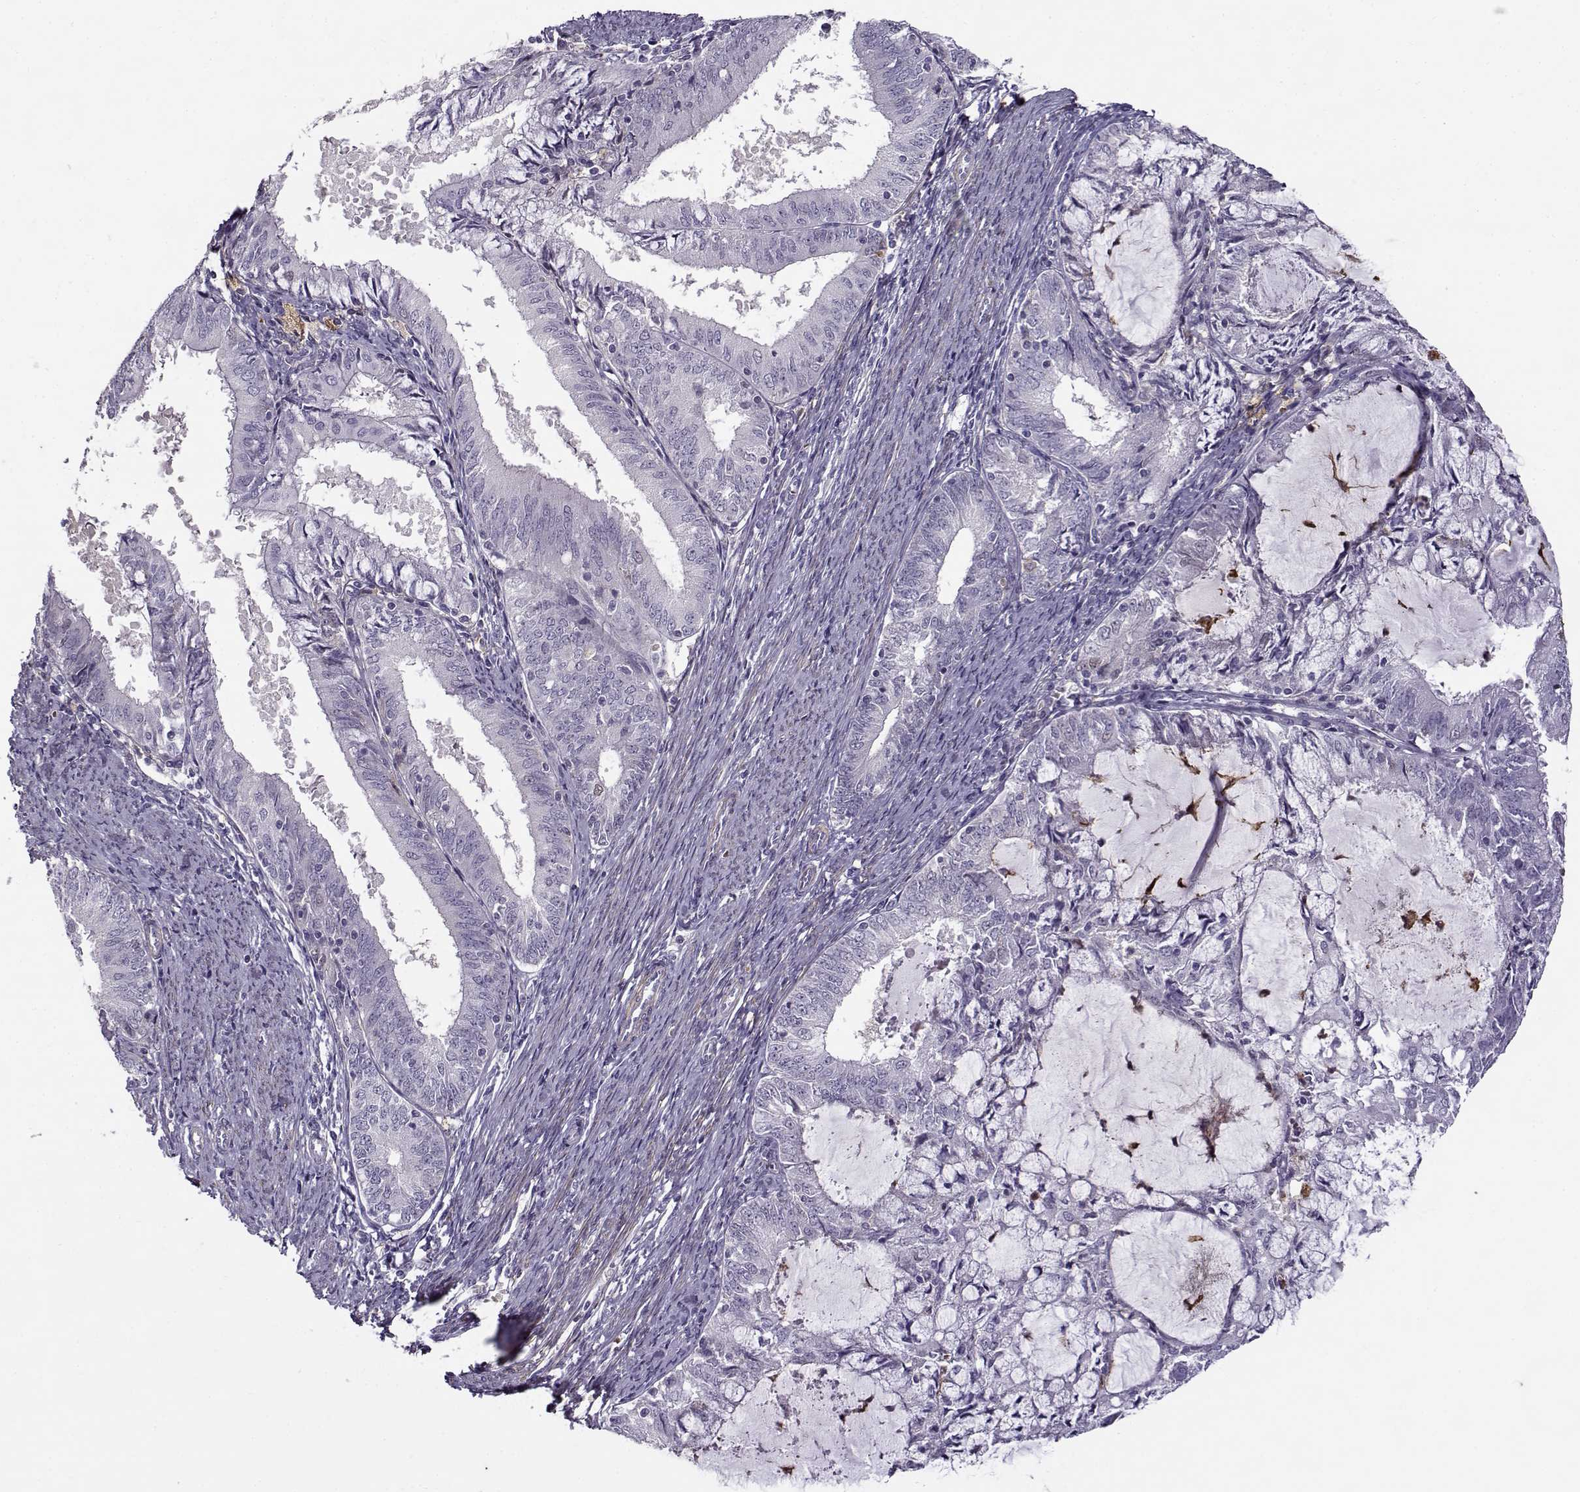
{"staining": {"intensity": "negative", "quantity": "none", "location": "none"}, "tissue": "endometrial cancer", "cell_type": "Tumor cells", "image_type": "cancer", "snomed": [{"axis": "morphology", "description": "Adenocarcinoma, NOS"}, {"axis": "topography", "description": "Endometrium"}], "caption": "Immunohistochemistry of adenocarcinoma (endometrial) shows no staining in tumor cells. (DAB (3,3'-diaminobenzidine) immunohistochemistry, high magnification).", "gene": "UCP3", "patient": {"sex": "female", "age": 57}}